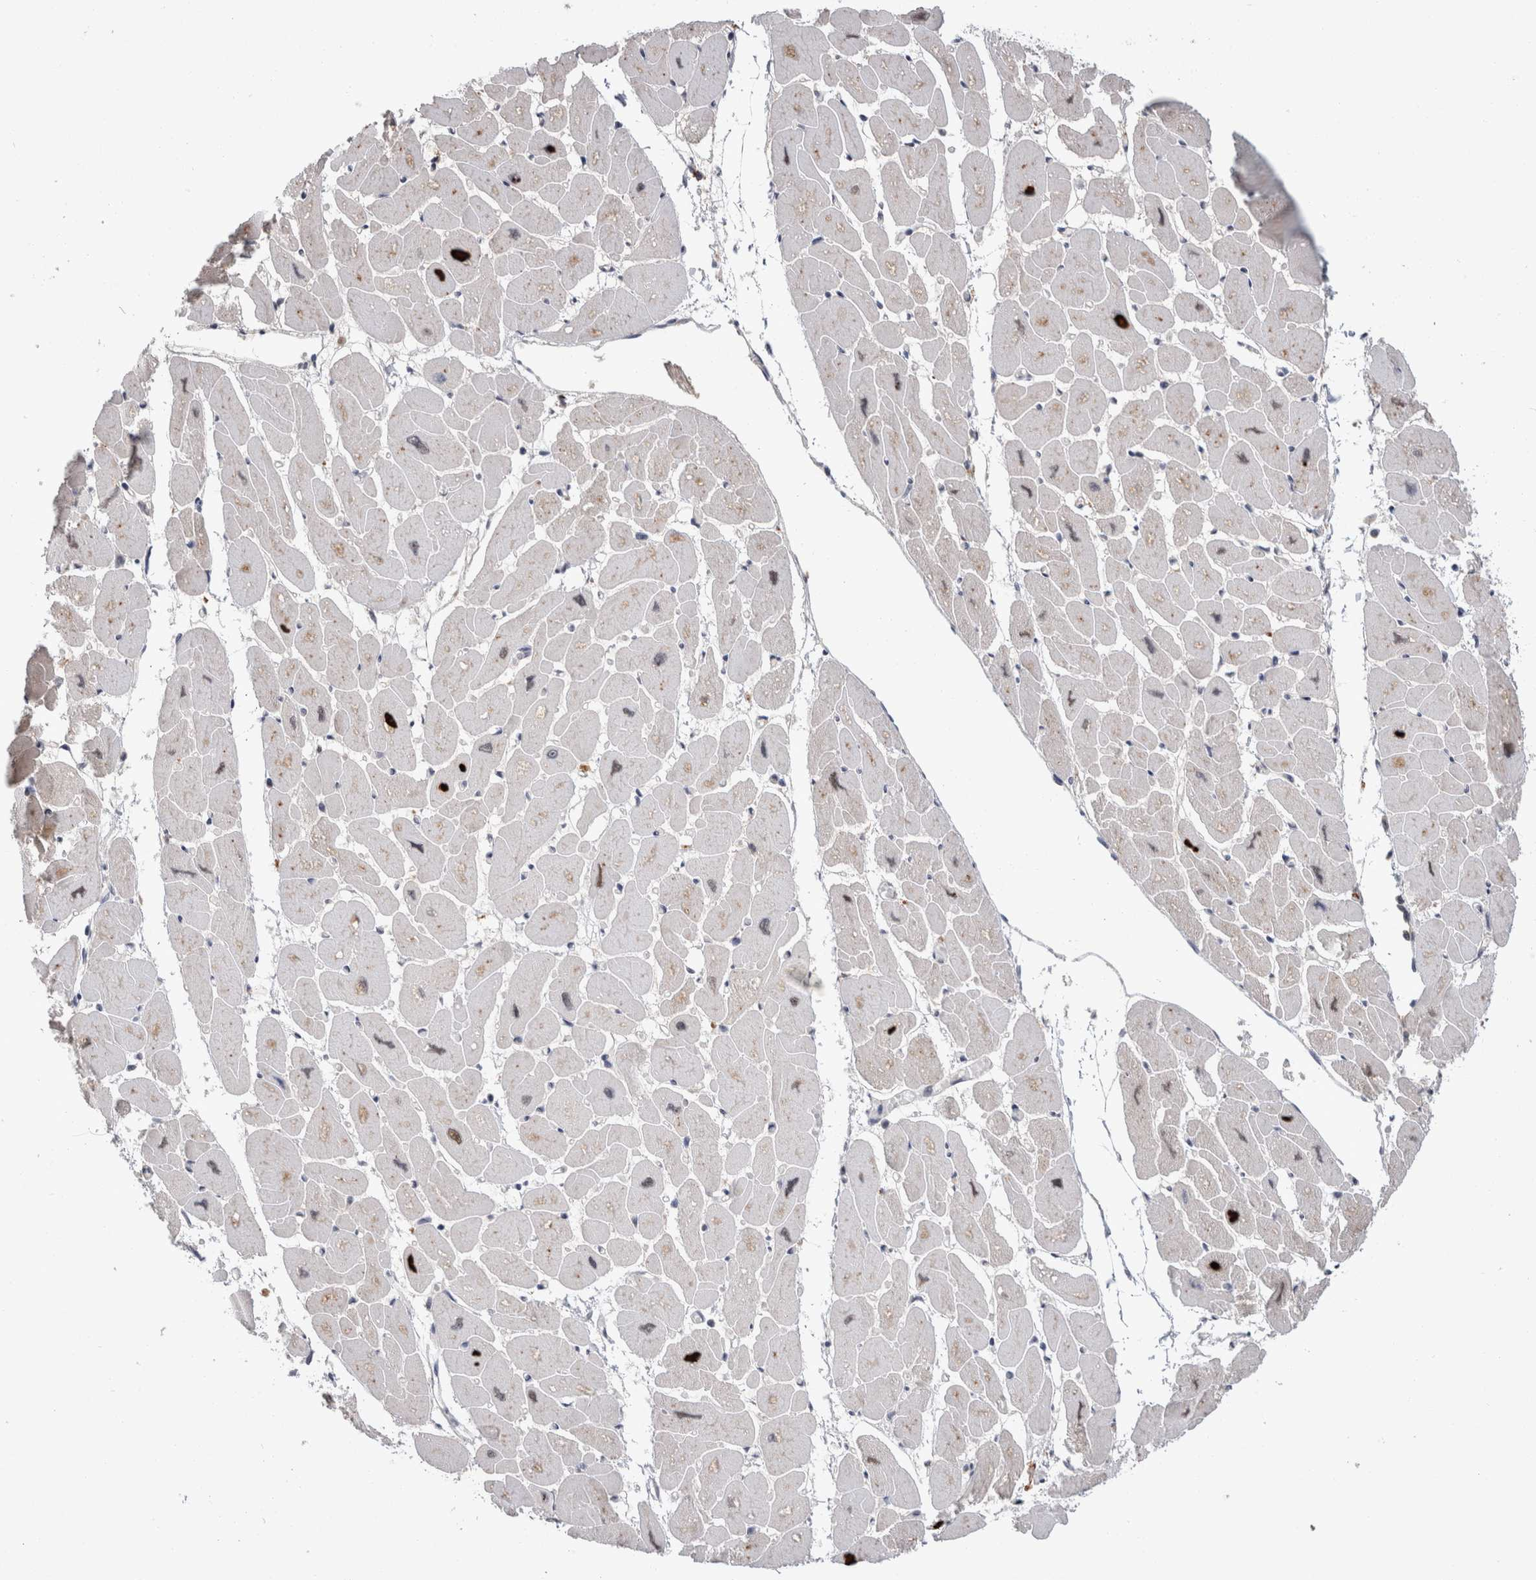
{"staining": {"intensity": "weak", "quantity": "25%-75%", "location": "cytoplasmic/membranous"}, "tissue": "heart muscle", "cell_type": "Cardiomyocytes", "image_type": "normal", "snomed": [{"axis": "morphology", "description": "Normal tissue, NOS"}, {"axis": "topography", "description": "Heart"}], "caption": "Immunohistochemical staining of benign heart muscle shows 25%-75% levels of weak cytoplasmic/membranous protein staining in approximately 25%-75% of cardiomyocytes.", "gene": "MRPL37", "patient": {"sex": "female", "age": 54}}